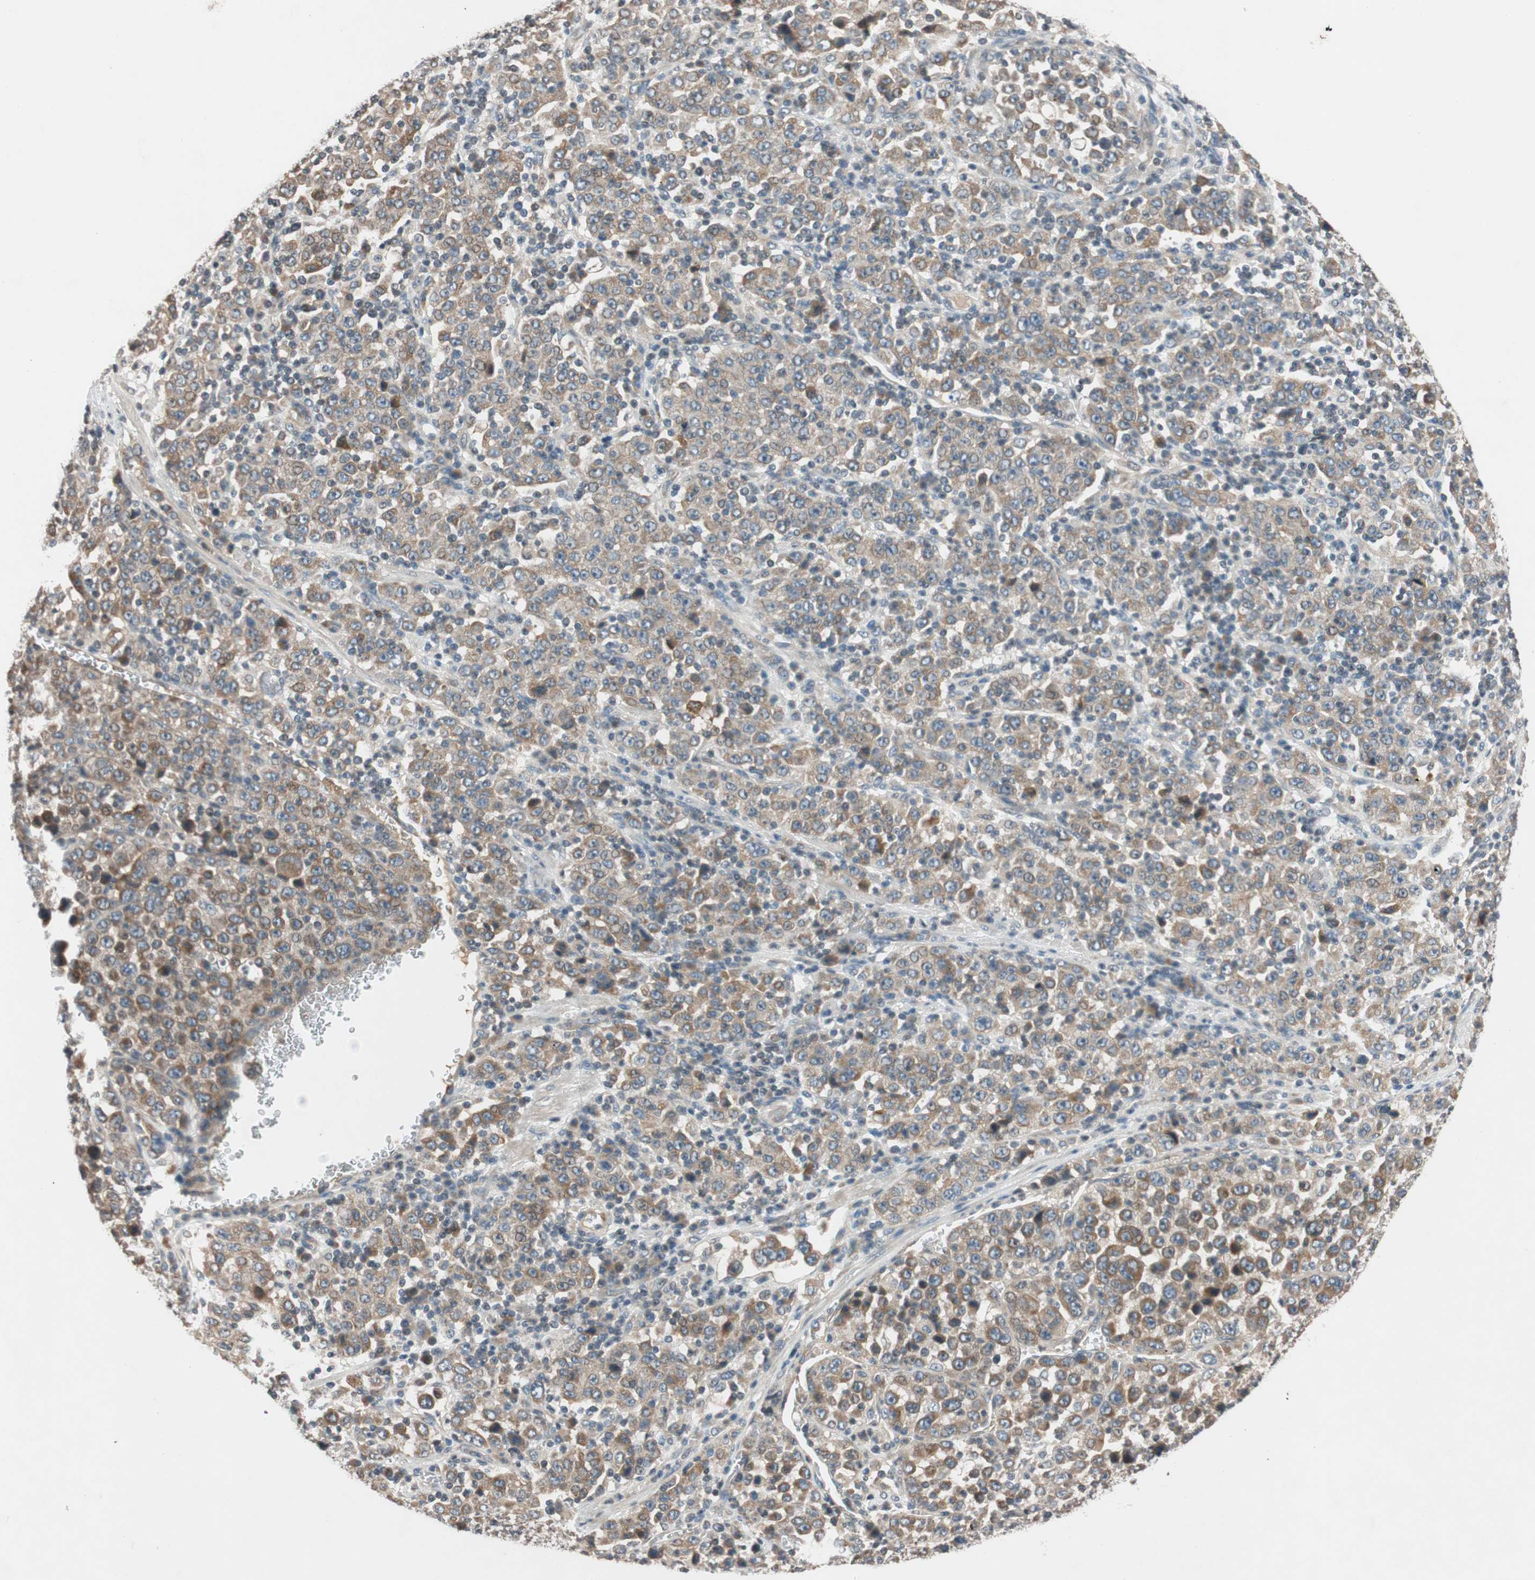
{"staining": {"intensity": "moderate", "quantity": ">75%", "location": "cytoplasmic/membranous"}, "tissue": "stomach cancer", "cell_type": "Tumor cells", "image_type": "cancer", "snomed": [{"axis": "morphology", "description": "Normal tissue, NOS"}, {"axis": "morphology", "description": "Adenocarcinoma, NOS"}, {"axis": "topography", "description": "Stomach, upper"}, {"axis": "topography", "description": "Stomach"}], "caption": "A high-resolution micrograph shows immunohistochemistry (IHC) staining of stomach adenocarcinoma, which reveals moderate cytoplasmic/membranous expression in about >75% of tumor cells.", "gene": "GCLM", "patient": {"sex": "male", "age": 59}}